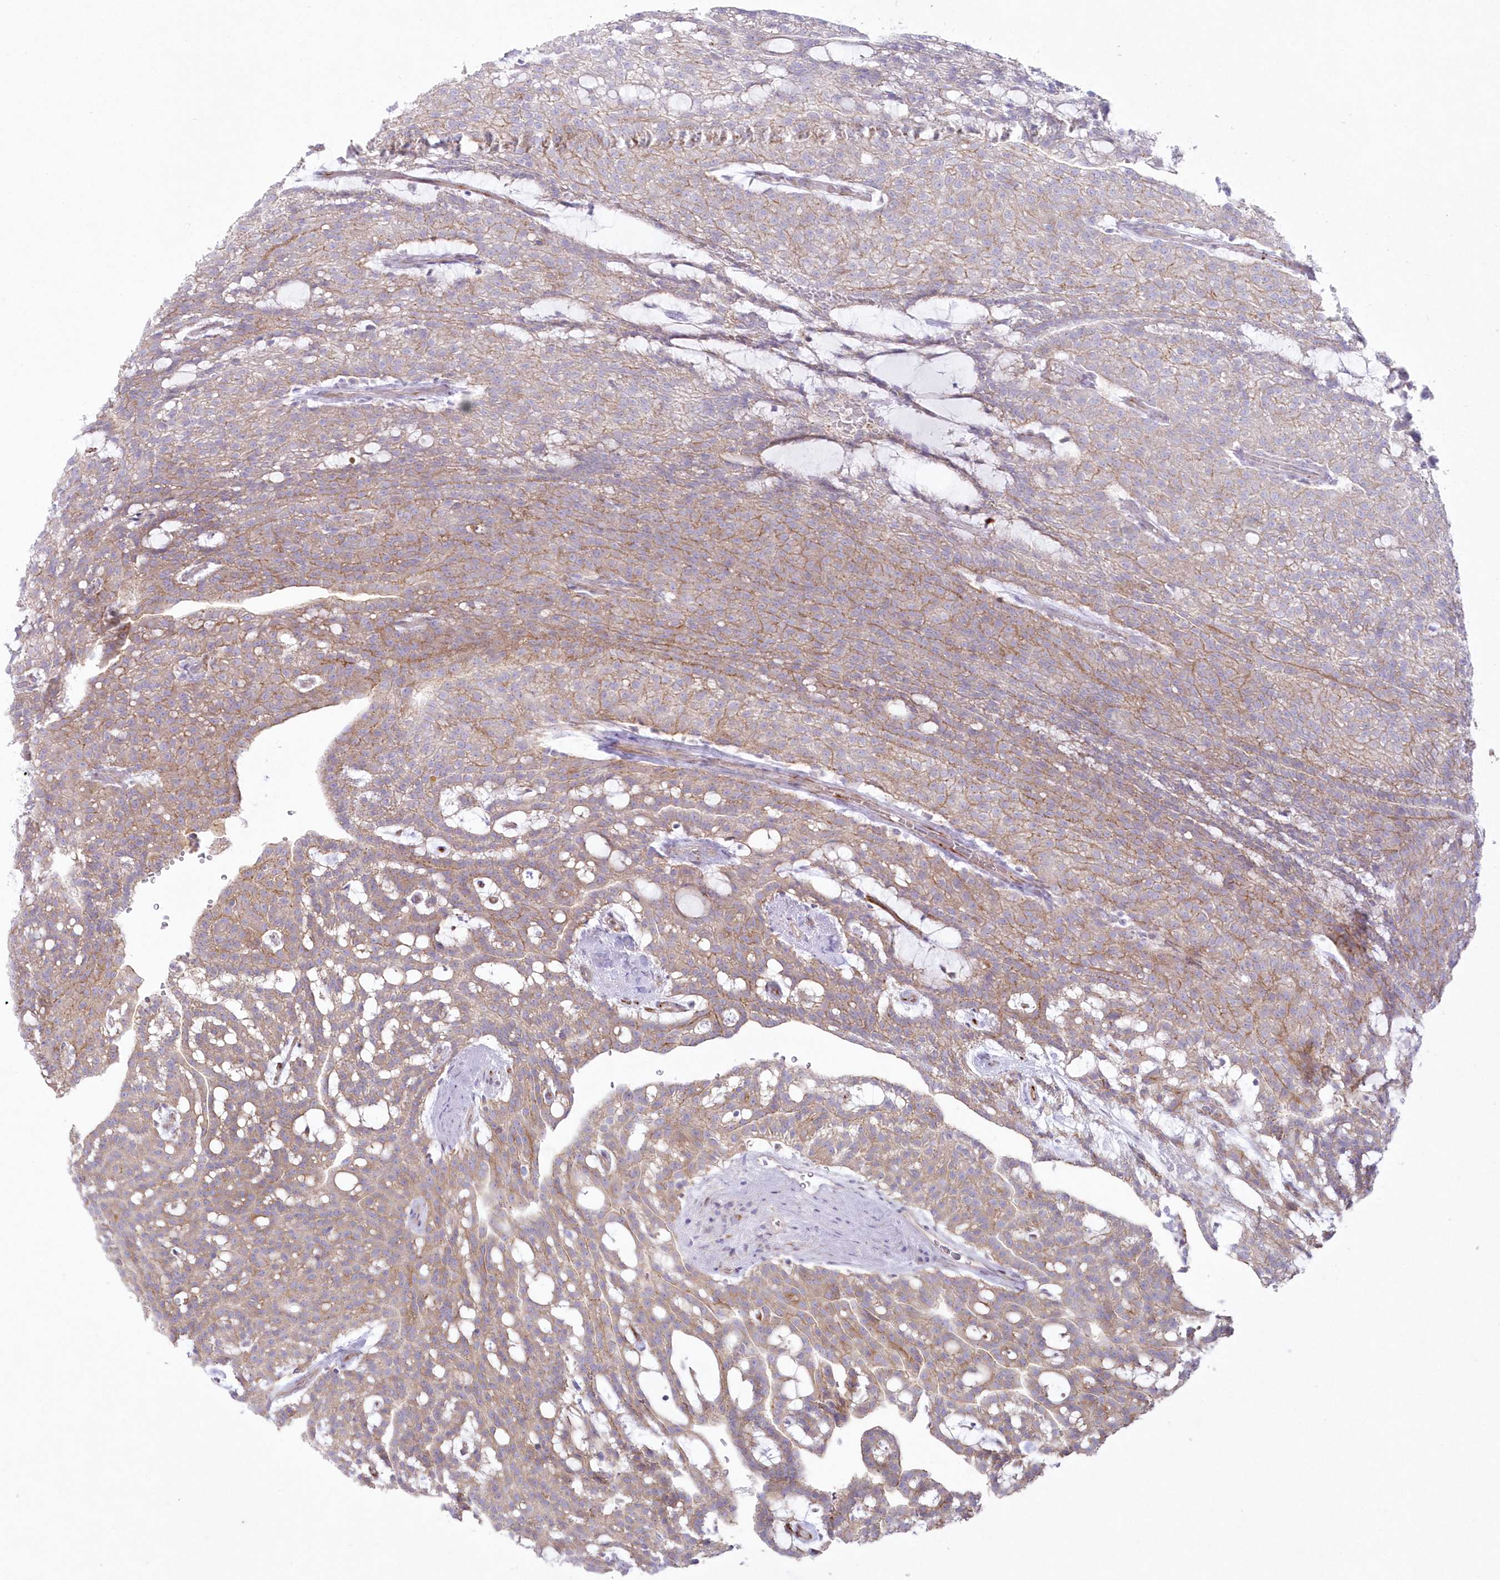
{"staining": {"intensity": "weak", "quantity": ">75%", "location": "cytoplasmic/membranous"}, "tissue": "renal cancer", "cell_type": "Tumor cells", "image_type": "cancer", "snomed": [{"axis": "morphology", "description": "Adenocarcinoma, NOS"}, {"axis": "topography", "description": "Kidney"}], "caption": "Immunohistochemistry (IHC) photomicrograph of neoplastic tissue: renal cancer stained using immunohistochemistry demonstrates low levels of weak protein expression localized specifically in the cytoplasmic/membranous of tumor cells, appearing as a cytoplasmic/membranous brown color.", "gene": "ZNF843", "patient": {"sex": "male", "age": 63}}